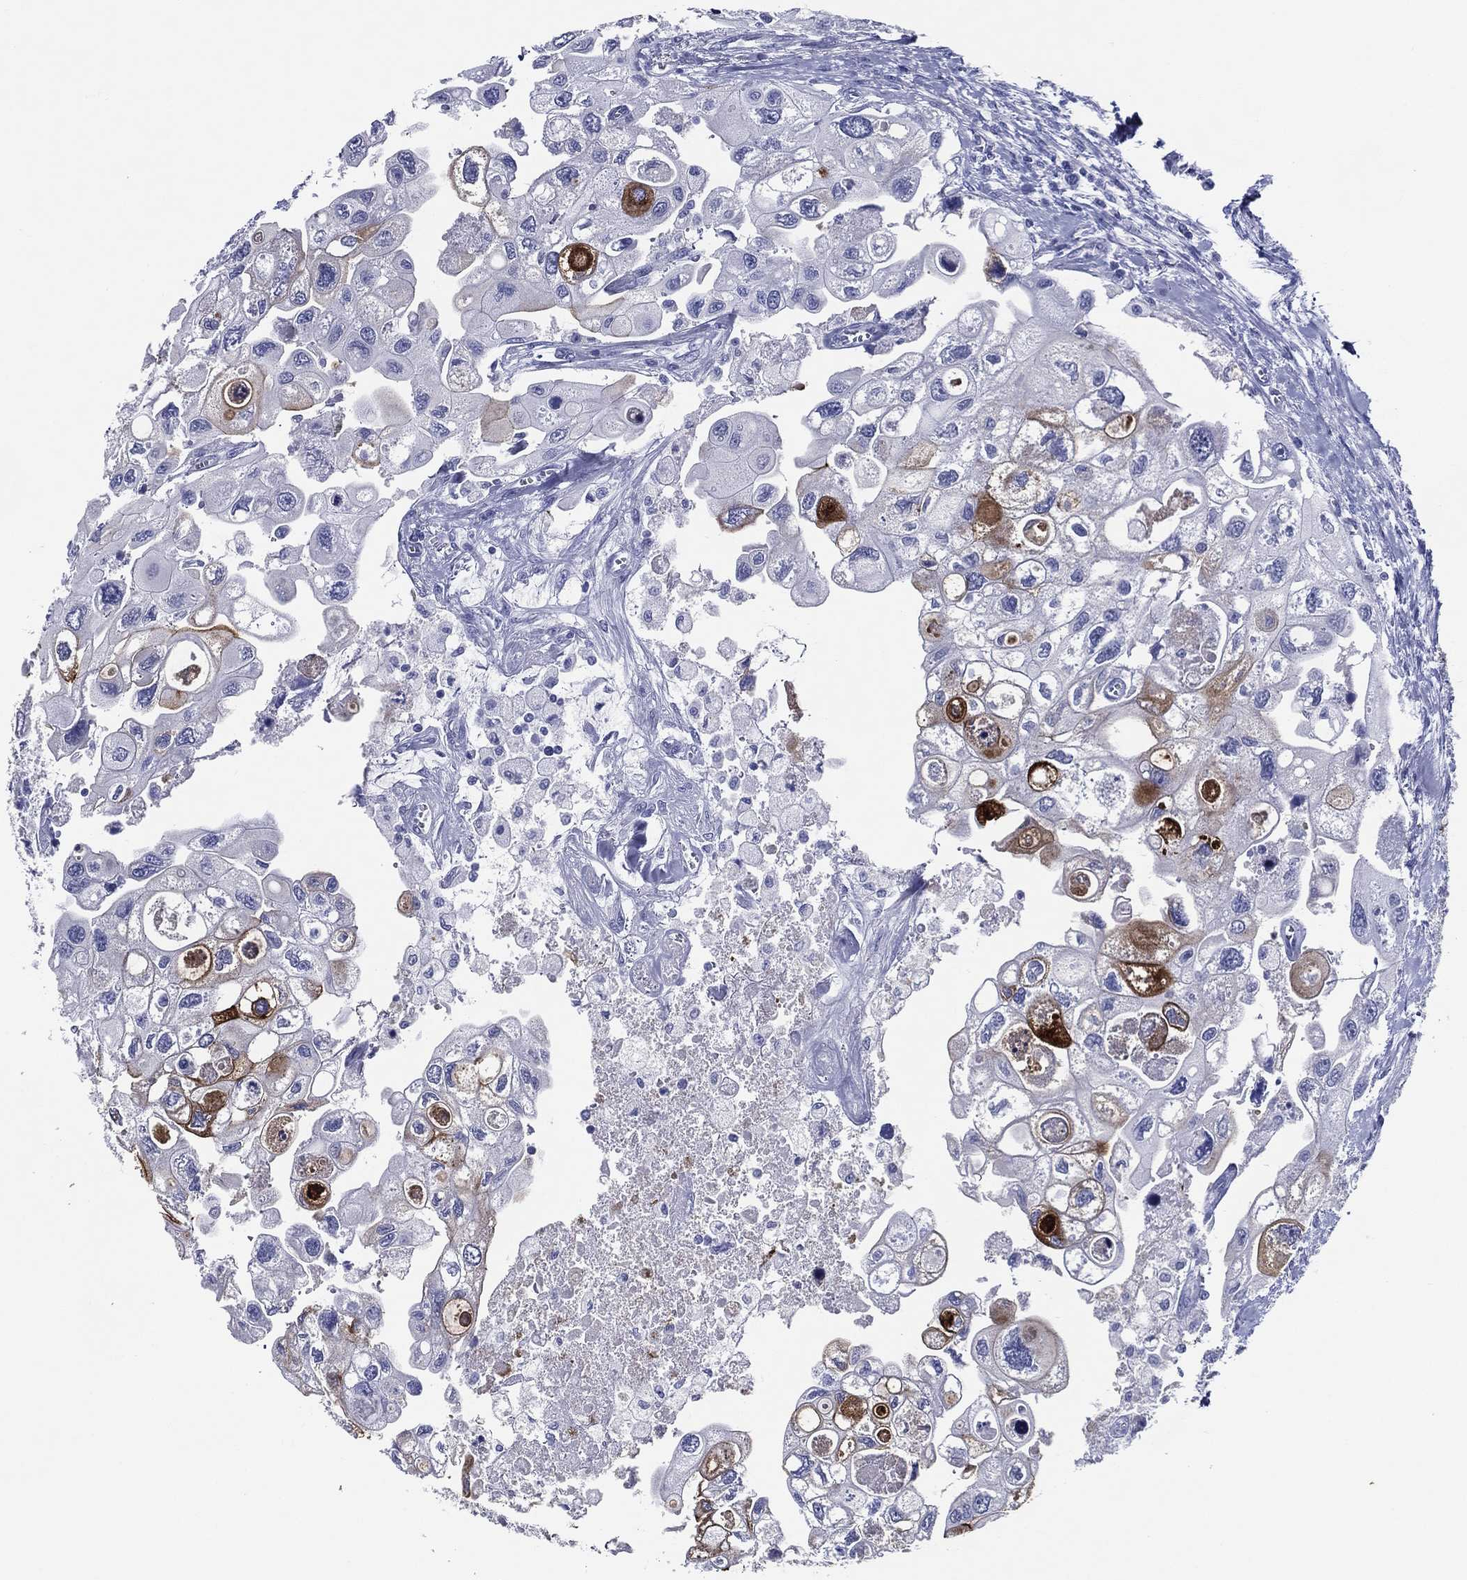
{"staining": {"intensity": "strong", "quantity": "<25%", "location": "cytoplasmic/membranous"}, "tissue": "urothelial cancer", "cell_type": "Tumor cells", "image_type": "cancer", "snomed": [{"axis": "morphology", "description": "Urothelial carcinoma, High grade"}, {"axis": "topography", "description": "Urinary bladder"}], "caption": "Urothelial cancer tissue demonstrates strong cytoplasmic/membranous expression in about <25% of tumor cells, visualized by immunohistochemistry.", "gene": "ACE2", "patient": {"sex": "male", "age": 59}}